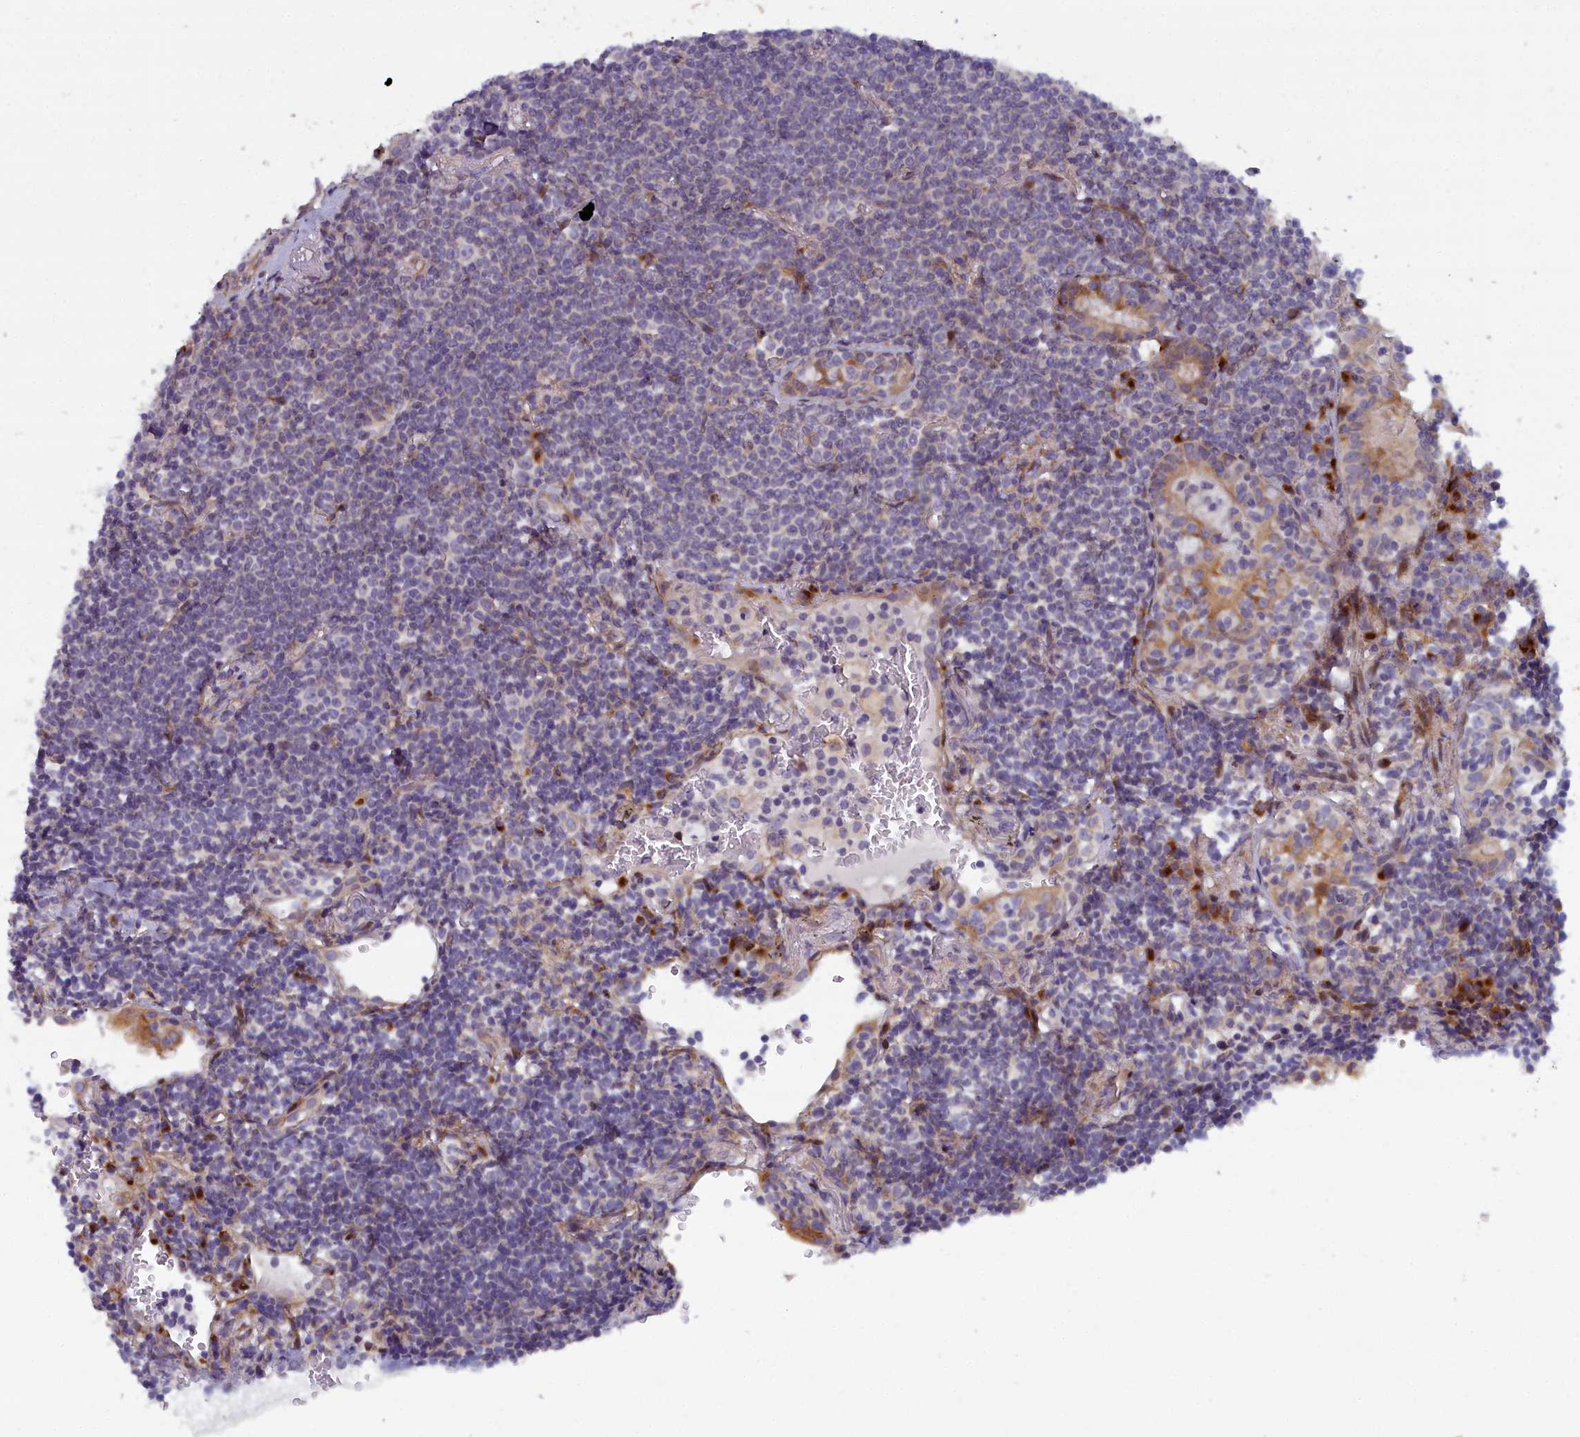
{"staining": {"intensity": "negative", "quantity": "none", "location": "none"}, "tissue": "lymphoma", "cell_type": "Tumor cells", "image_type": "cancer", "snomed": [{"axis": "morphology", "description": "Malignant lymphoma, non-Hodgkin's type, Low grade"}, {"axis": "topography", "description": "Lung"}], "caption": "This is an immunohistochemistry (IHC) micrograph of human lymphoma. There is no expression in tumor cells.", "gene": "B9D2", "patient": {"sex": "female", "age": 71}}